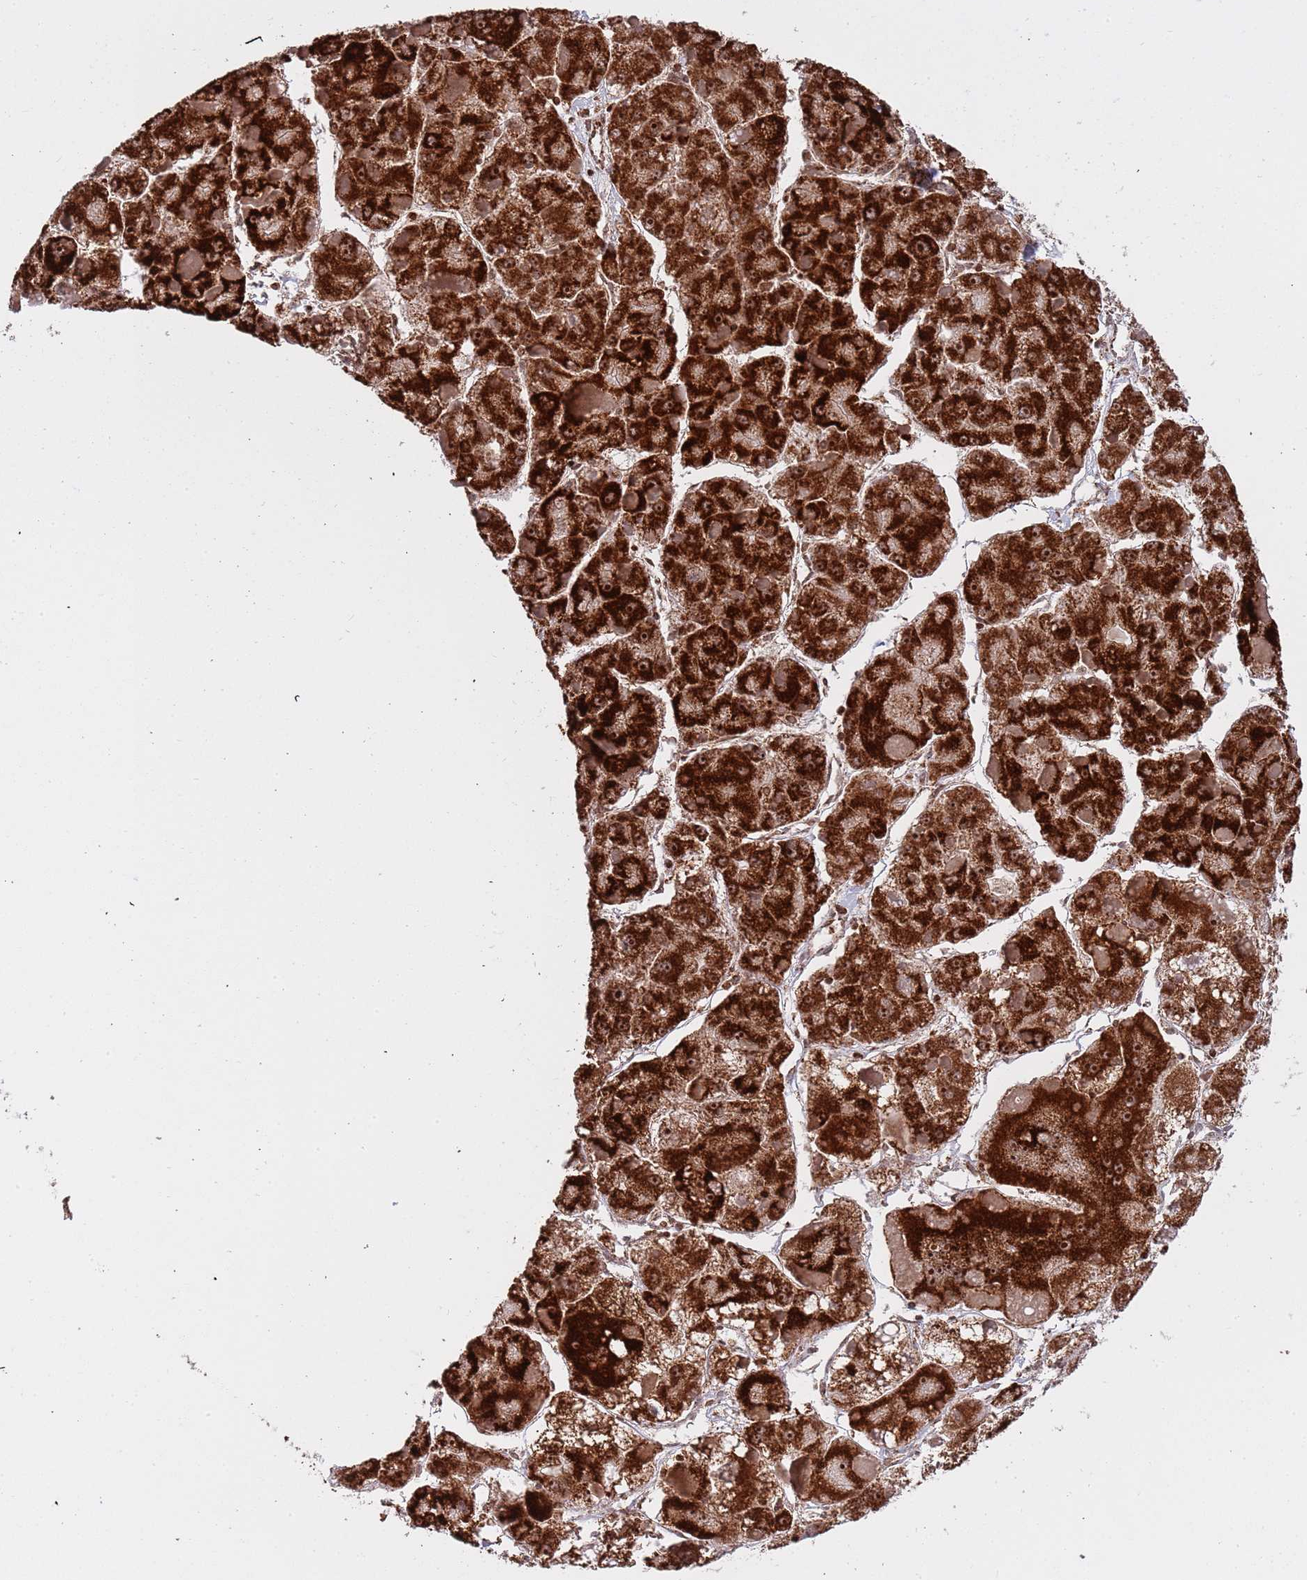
{"staining": {"intensity": "strong", "quantity": ">75%", "location": "cytoplasmic/membranous,nuclear"}, "tissue": "liver cancer", "cell_type": "Tumor cells", "image_type": "cancer", "snomed": [{"axis": "morphology", "description": "Carcinoma, Hepatocellular, NOS"}, {"axis": "topography", "description": "Liver"}], "caption": "Immunohistochemistry (IHC) staining of liver cancer (hepatocellular carcinoma), which exhibits high levels of strong cytoplasmic/membranous and nuclear positivity in approximately >75% of tumor cells indicating strong cytoplasmic/membranous and nuclear protein expression. The staining was performed using DAB (3,3'-diaminobenzidine) (brown) for protein detection and nuclei were counterstained in hematoxylin (blue).", "gene": "DCHS1", "patient": {"sex": "female", "age": 73}}